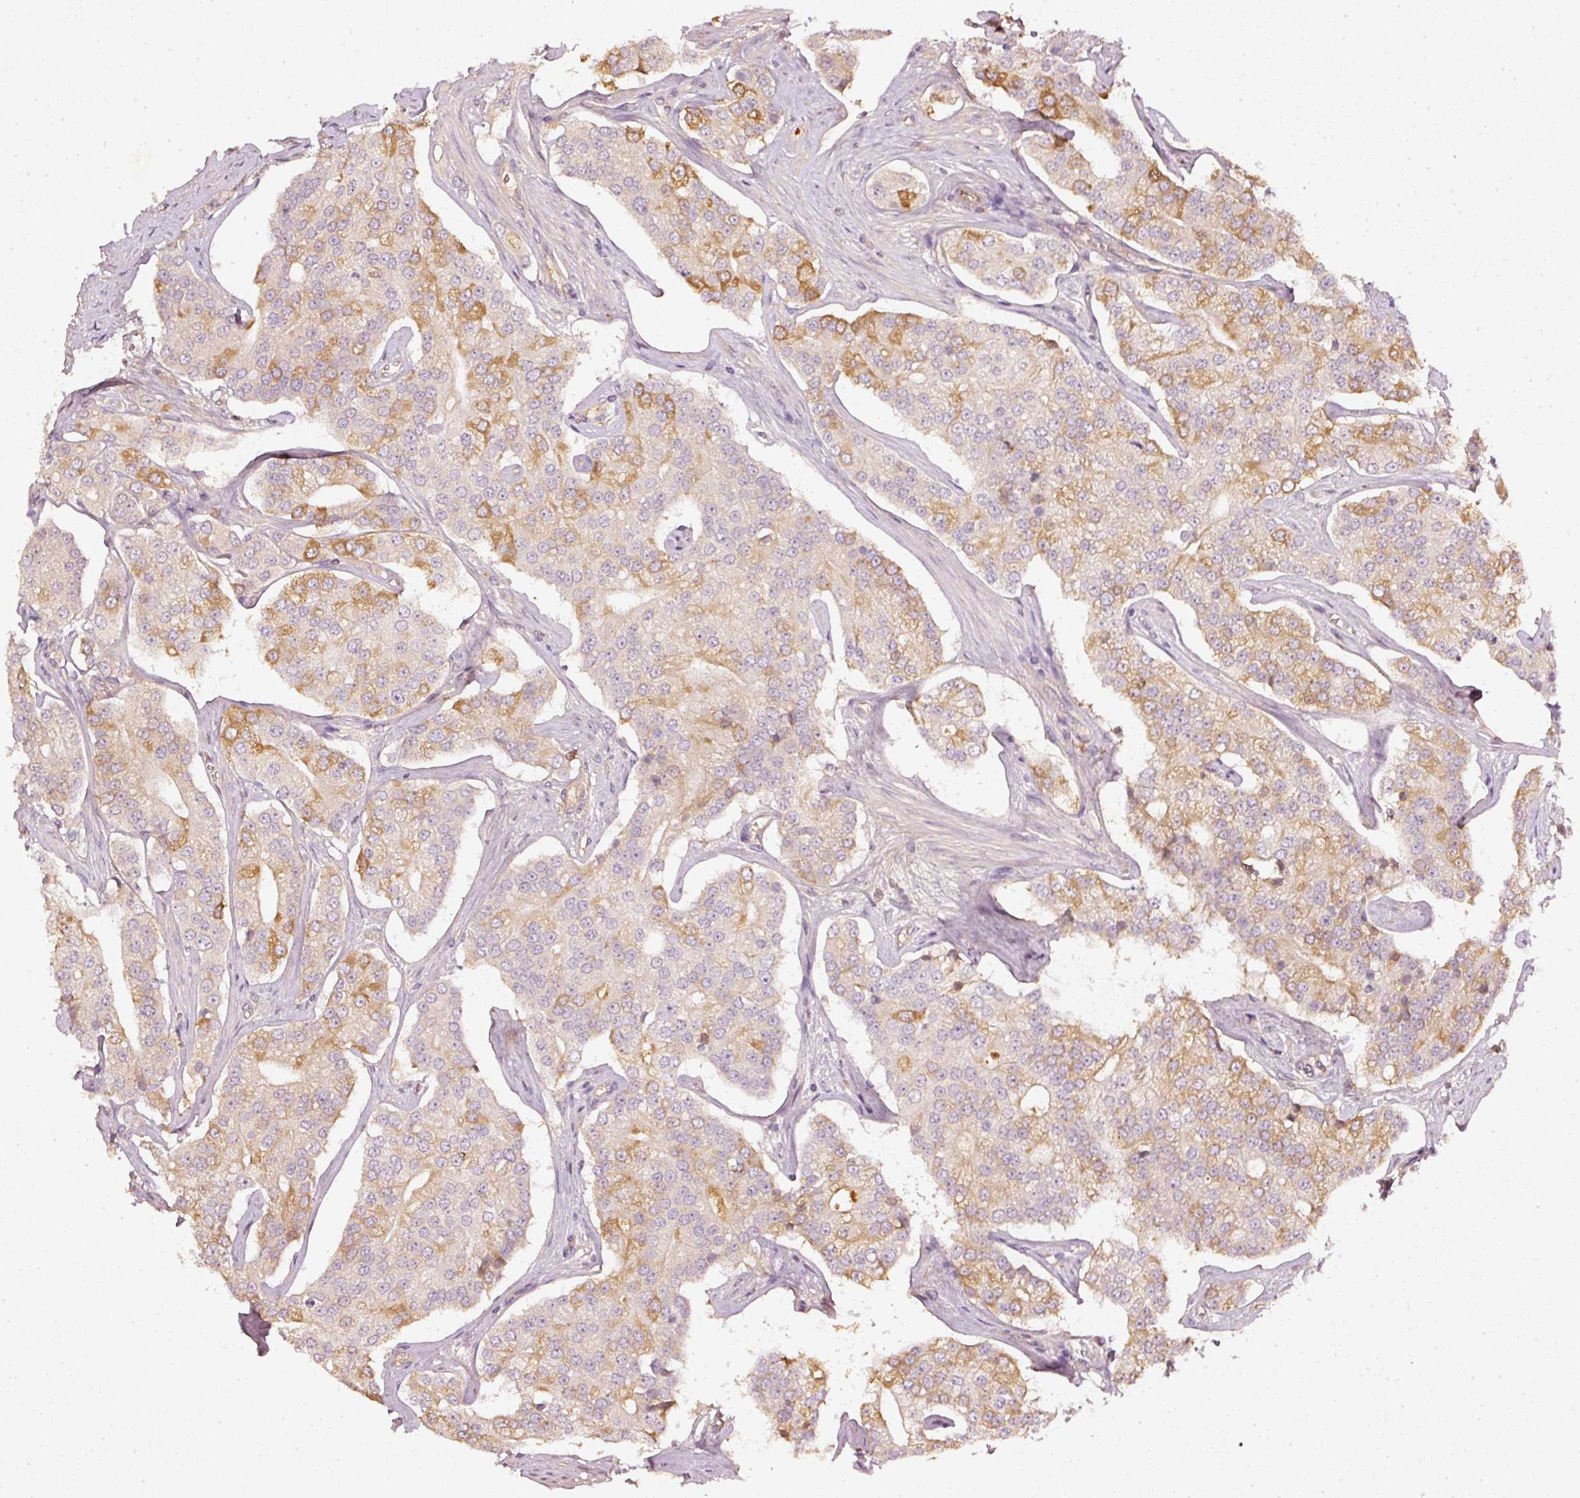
{"staining": {"intensity": "moderate", "quantity": "25%-75%", "location": "cytoplasmic/membranous"}, "tissue": "prostate cancer", "cell_type": "Tumor cells", "image_type": "cancer", "snomed": [{"axis": "morphology", "description": "Adenocarcinoma, High grade"}, {"axis": "topography", "description": "Prostate"}], "caption": "Protein analysis of prostate high-grade adenocarcinoma tissue demonstrates moderate cytoplasmic/membranous expression in about 25%-75% of tumor cells.", "gene": "EVL", "patient": {"sex": "male", "age": 71}}